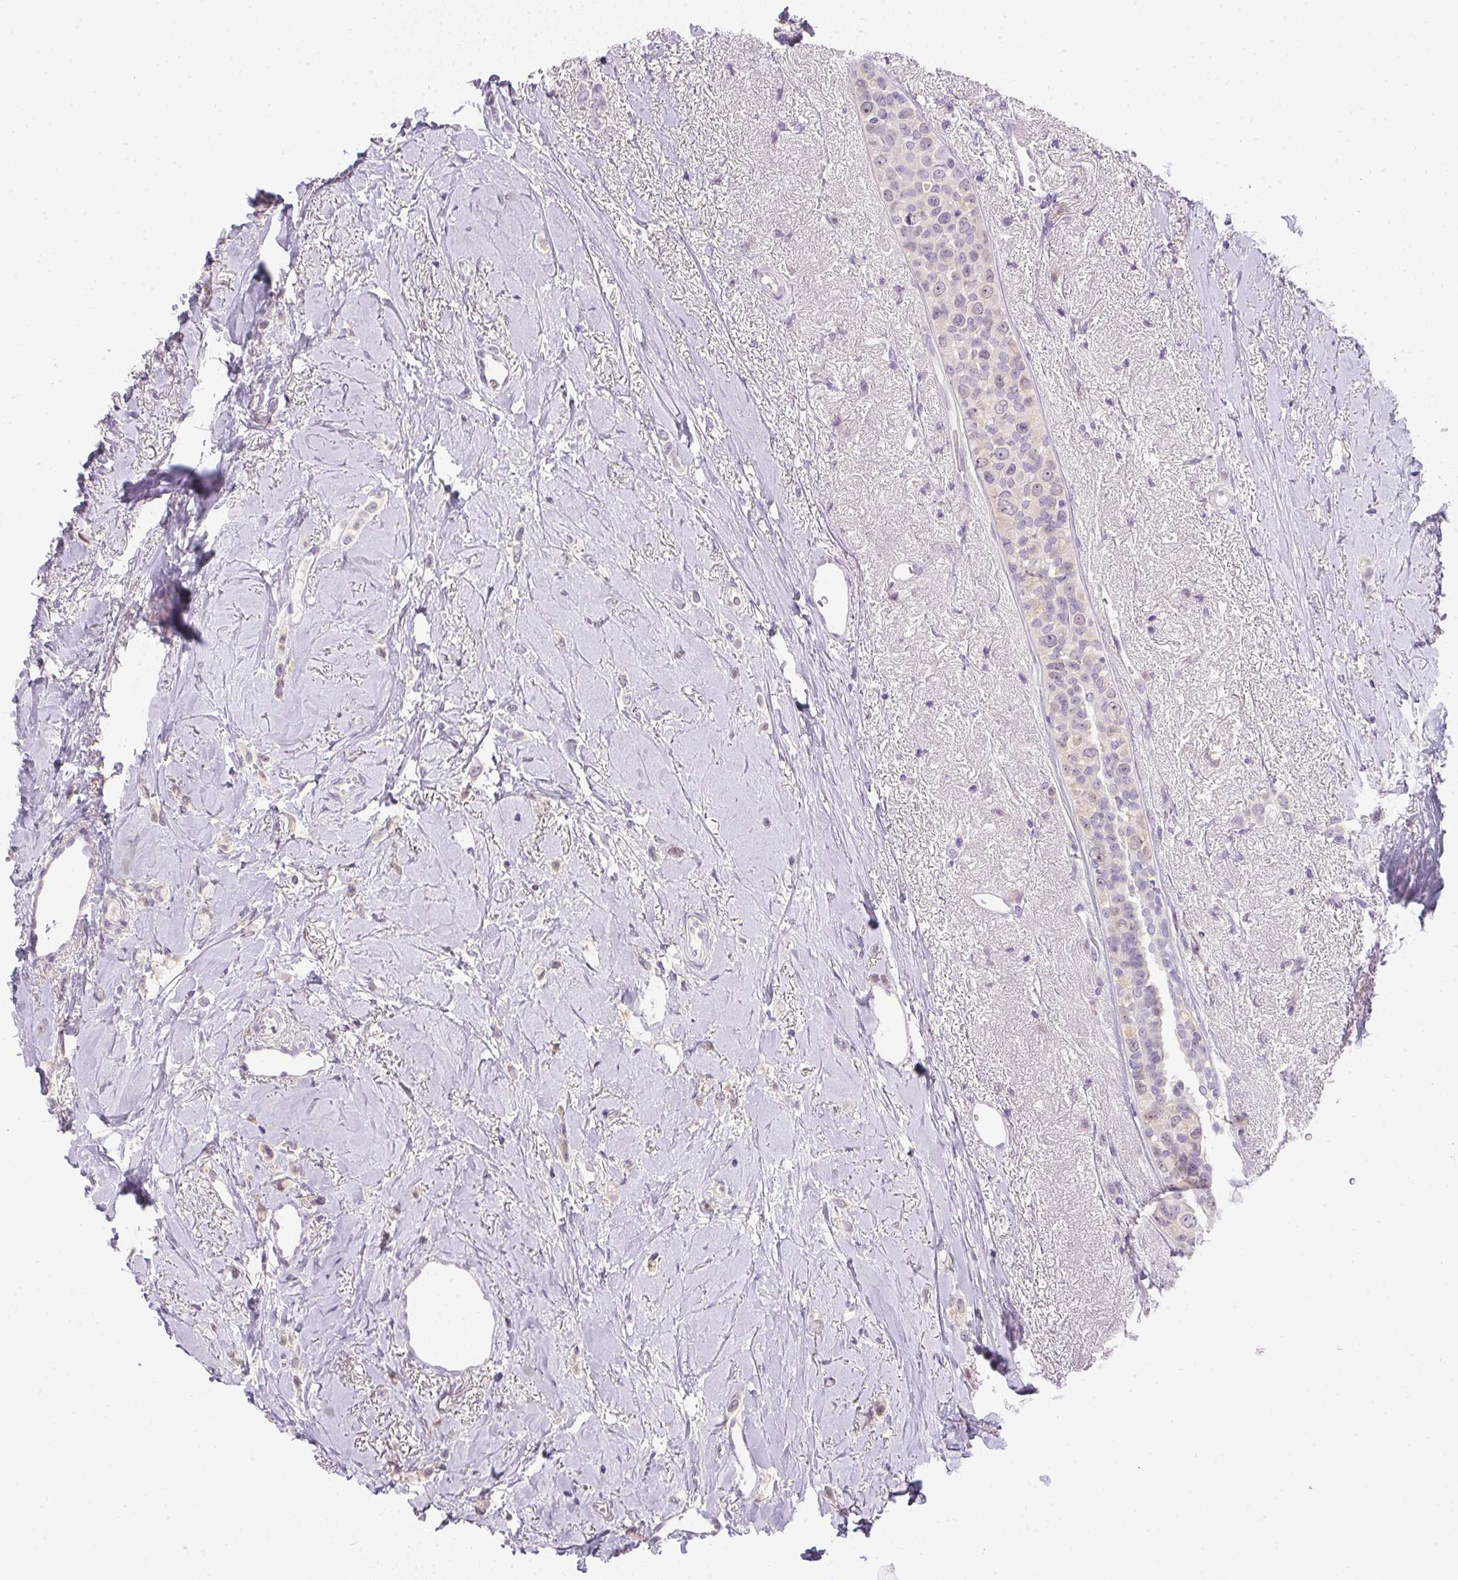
{"staining": {"intensity": "negative", "quantity": "none", "location": "none"}, "tissue": "breast cancer", "cell_type": "Tumor cells", "image_type": "cancer", "snomed": [{"axis": "morphology", "description": "Lobular carcinoma"}, {"axis": "topography", "description": "Breast"}], "caption": "Tumor cells are negative for brown protein staining in breast cancer (lobular carcinoma). Nuclei are stained in blue.", "gene": "DNAJC5G", "patient": {"sex": "female", "age": 66}}